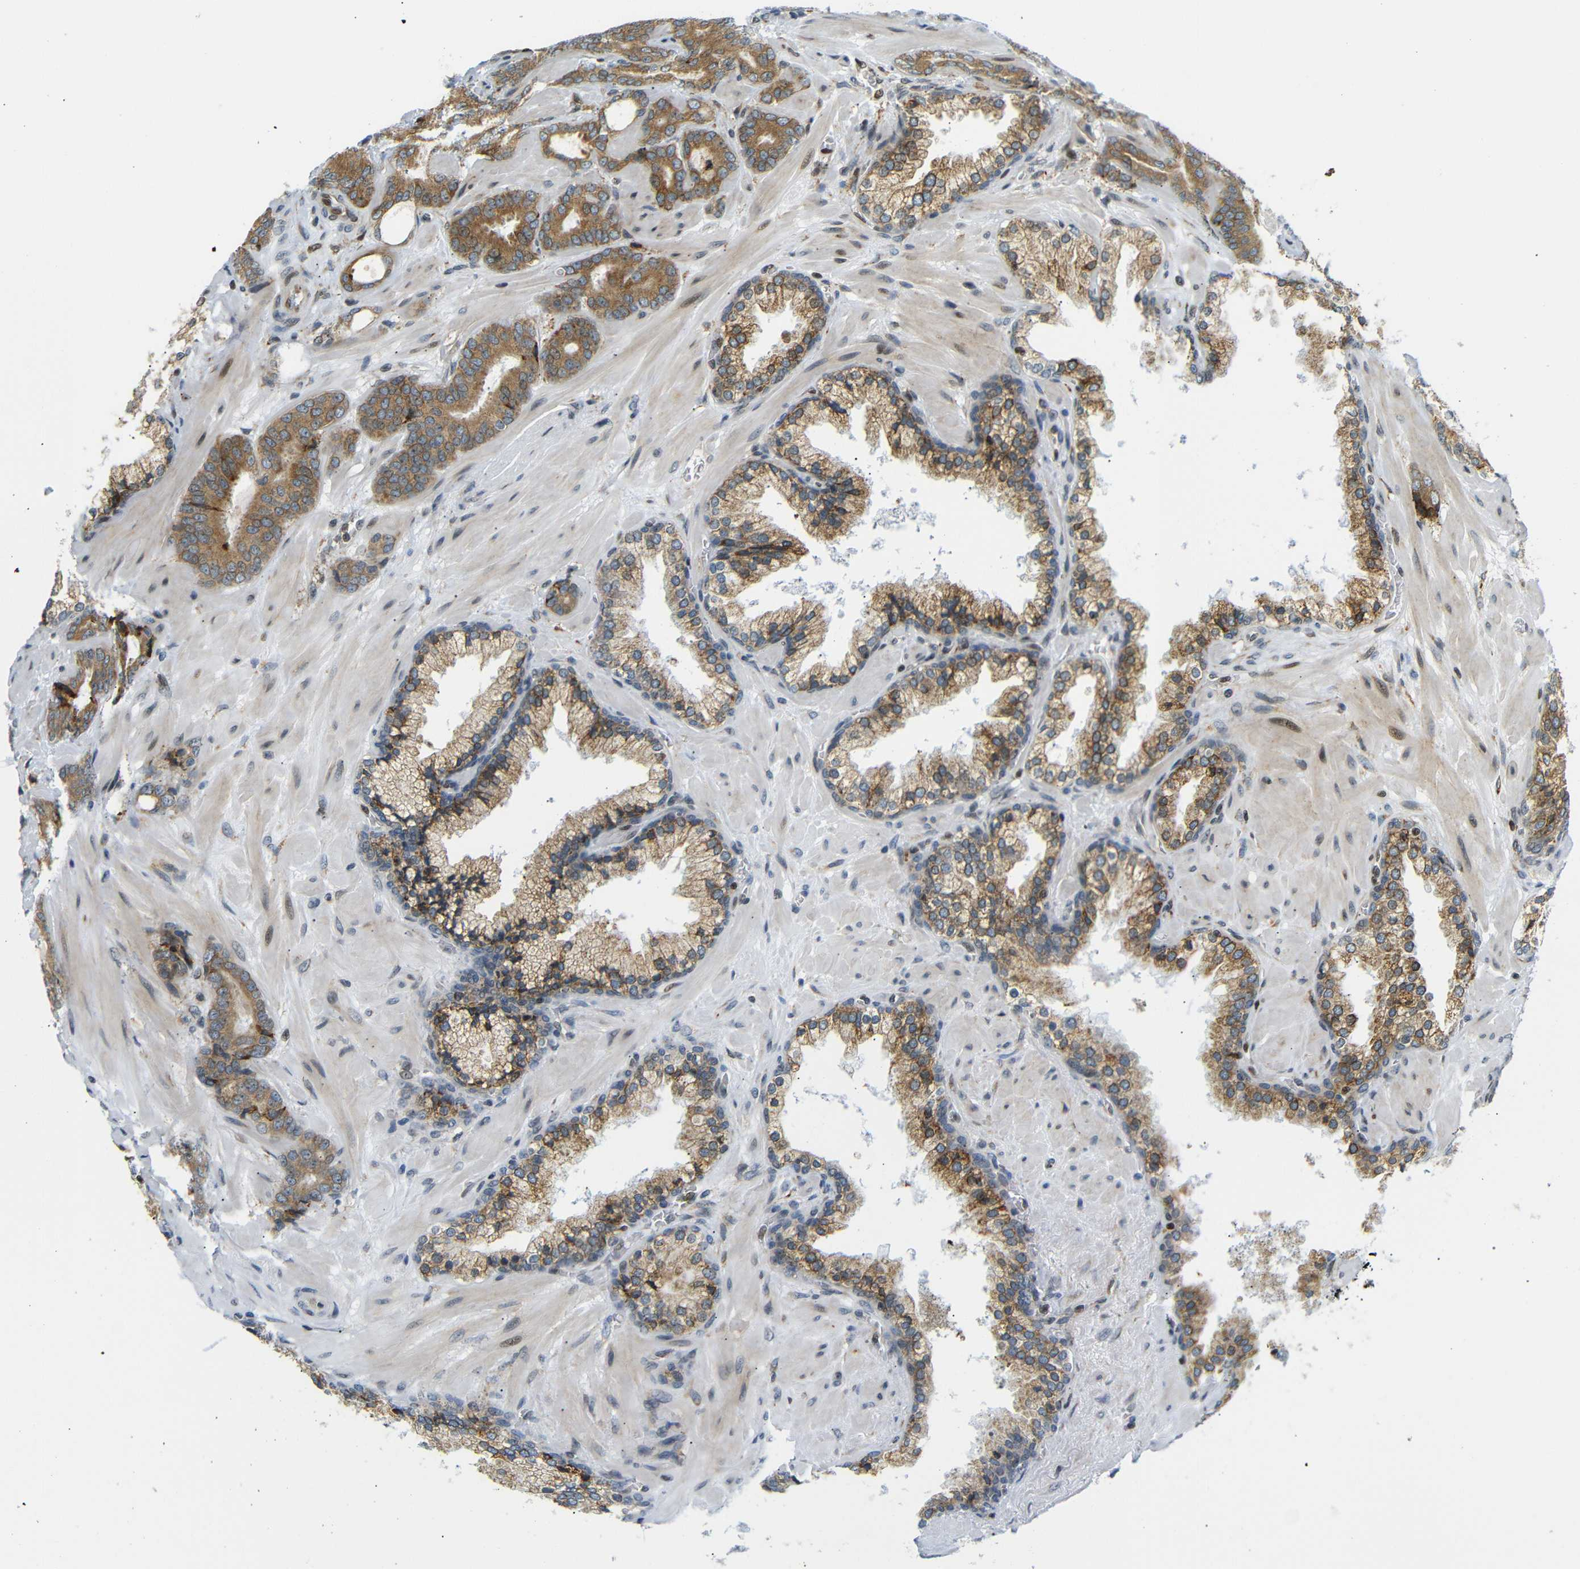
{"staining": {"intensity": "moderate", "quantity": ">75%", "location": "cytoplasmic/membranous"}, "tissue": "prostate cancer", "cell_type": "Tumor cells", "image_type": "cancer", "snomed": [{"axis": "morphology", "description": "Adenocarcinoma, Low grade"}, {"axis": "topography", "description": "Prostate"}], "caption": "Protein positivity by immunohistochemistry exhibits moderate cytoplasmic/membranous positivity in approximately >75% of tumor cells in prostate cancer. (IHC, brightfield microscopy, high magnification).", "gene": "SPCS2", "patient": {"sex": "male", "age": 63}}